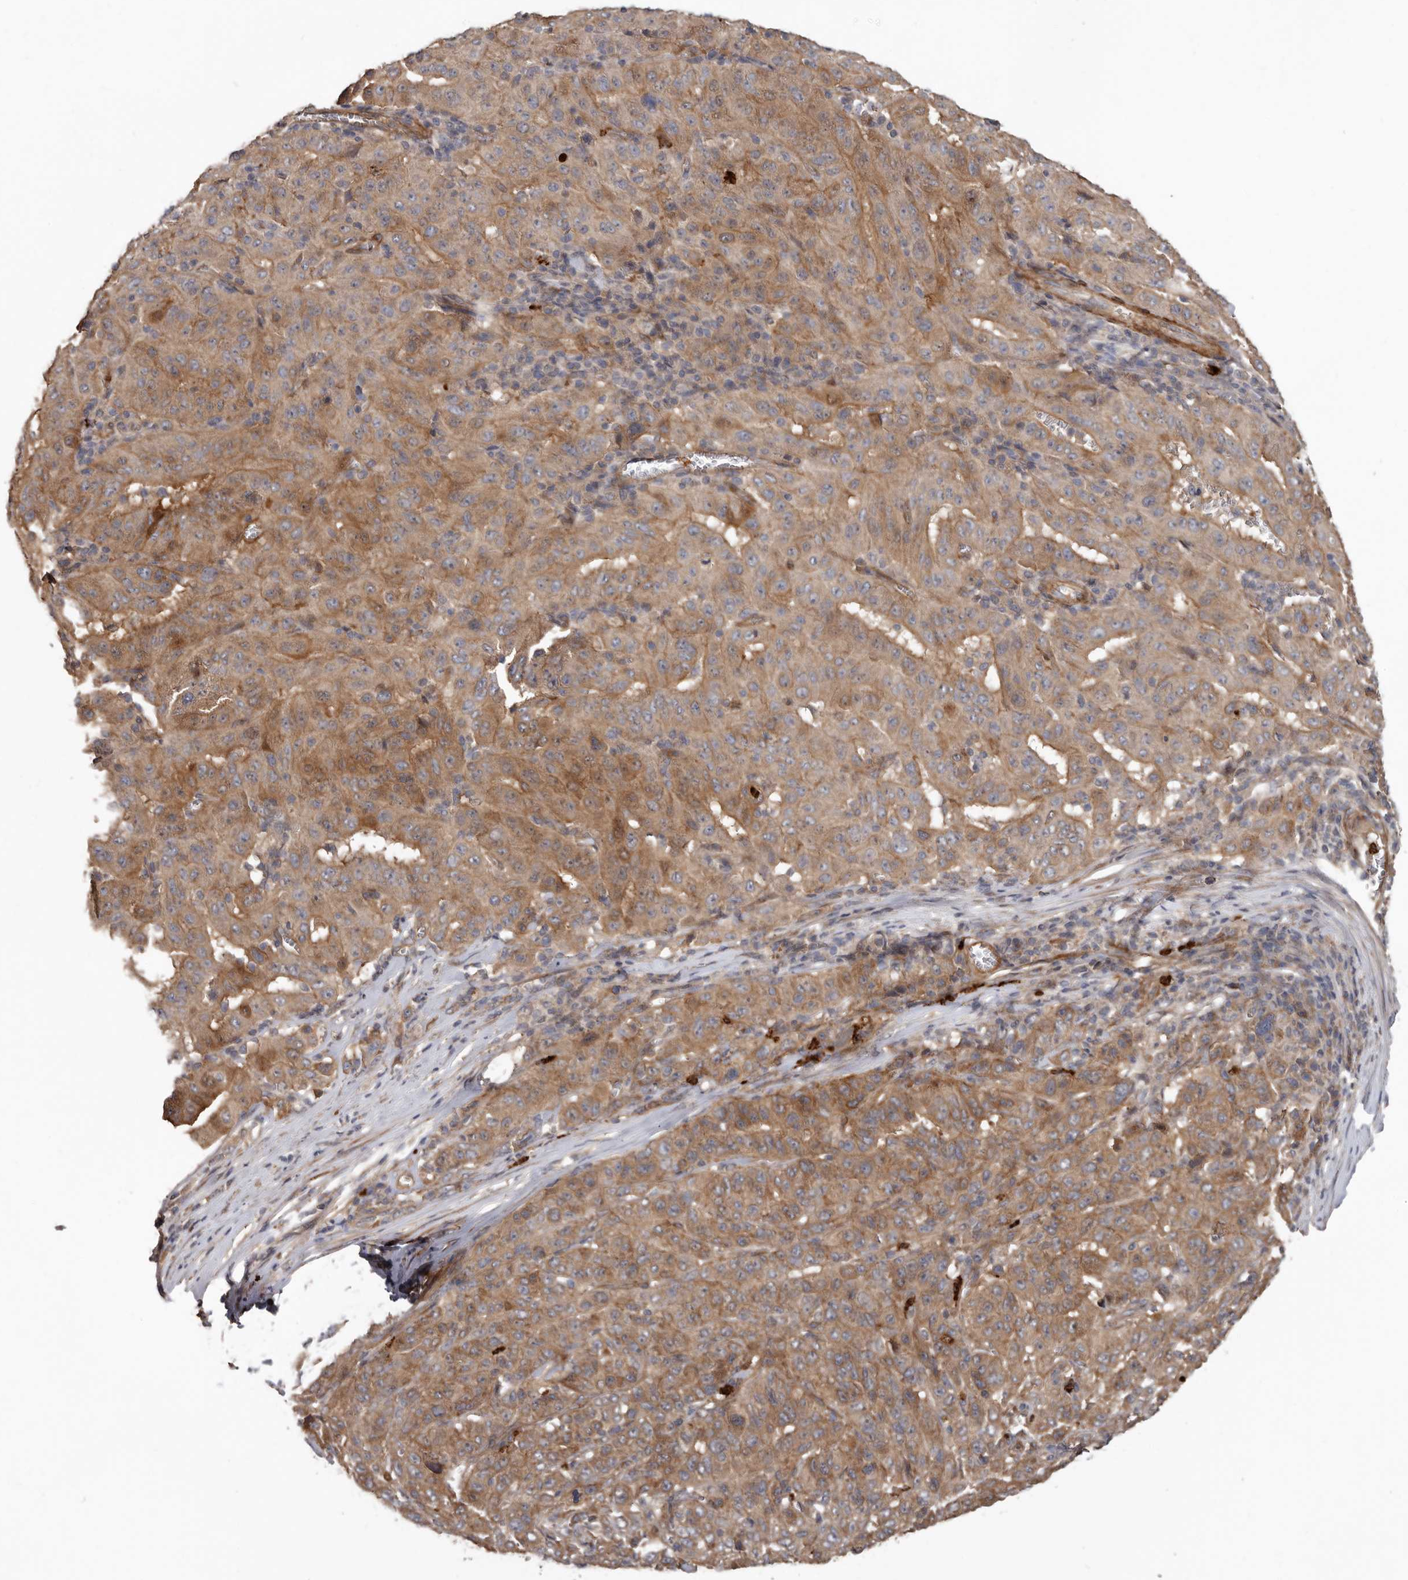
{"staining": {"intensity": "moderate", "quantity": ">75%", "location": "cytoplasmic/membranous"}, "tissue": "pancreatic cancer", "cell_type": "Tumor cells", "image_type": "cancer", "snomed": [{"axis": "morphology", "description": "Adenocarcinoma, NOS"}, {"axis": "topography", "description": "Pancreas"}], "caption": "Human adenocarcinoma (pancreatic) stained with a protein marker shows moderate staining in tumor cells.", "gene": "ARHGEF5", "patient": {"sex": "male", "age": 63}}